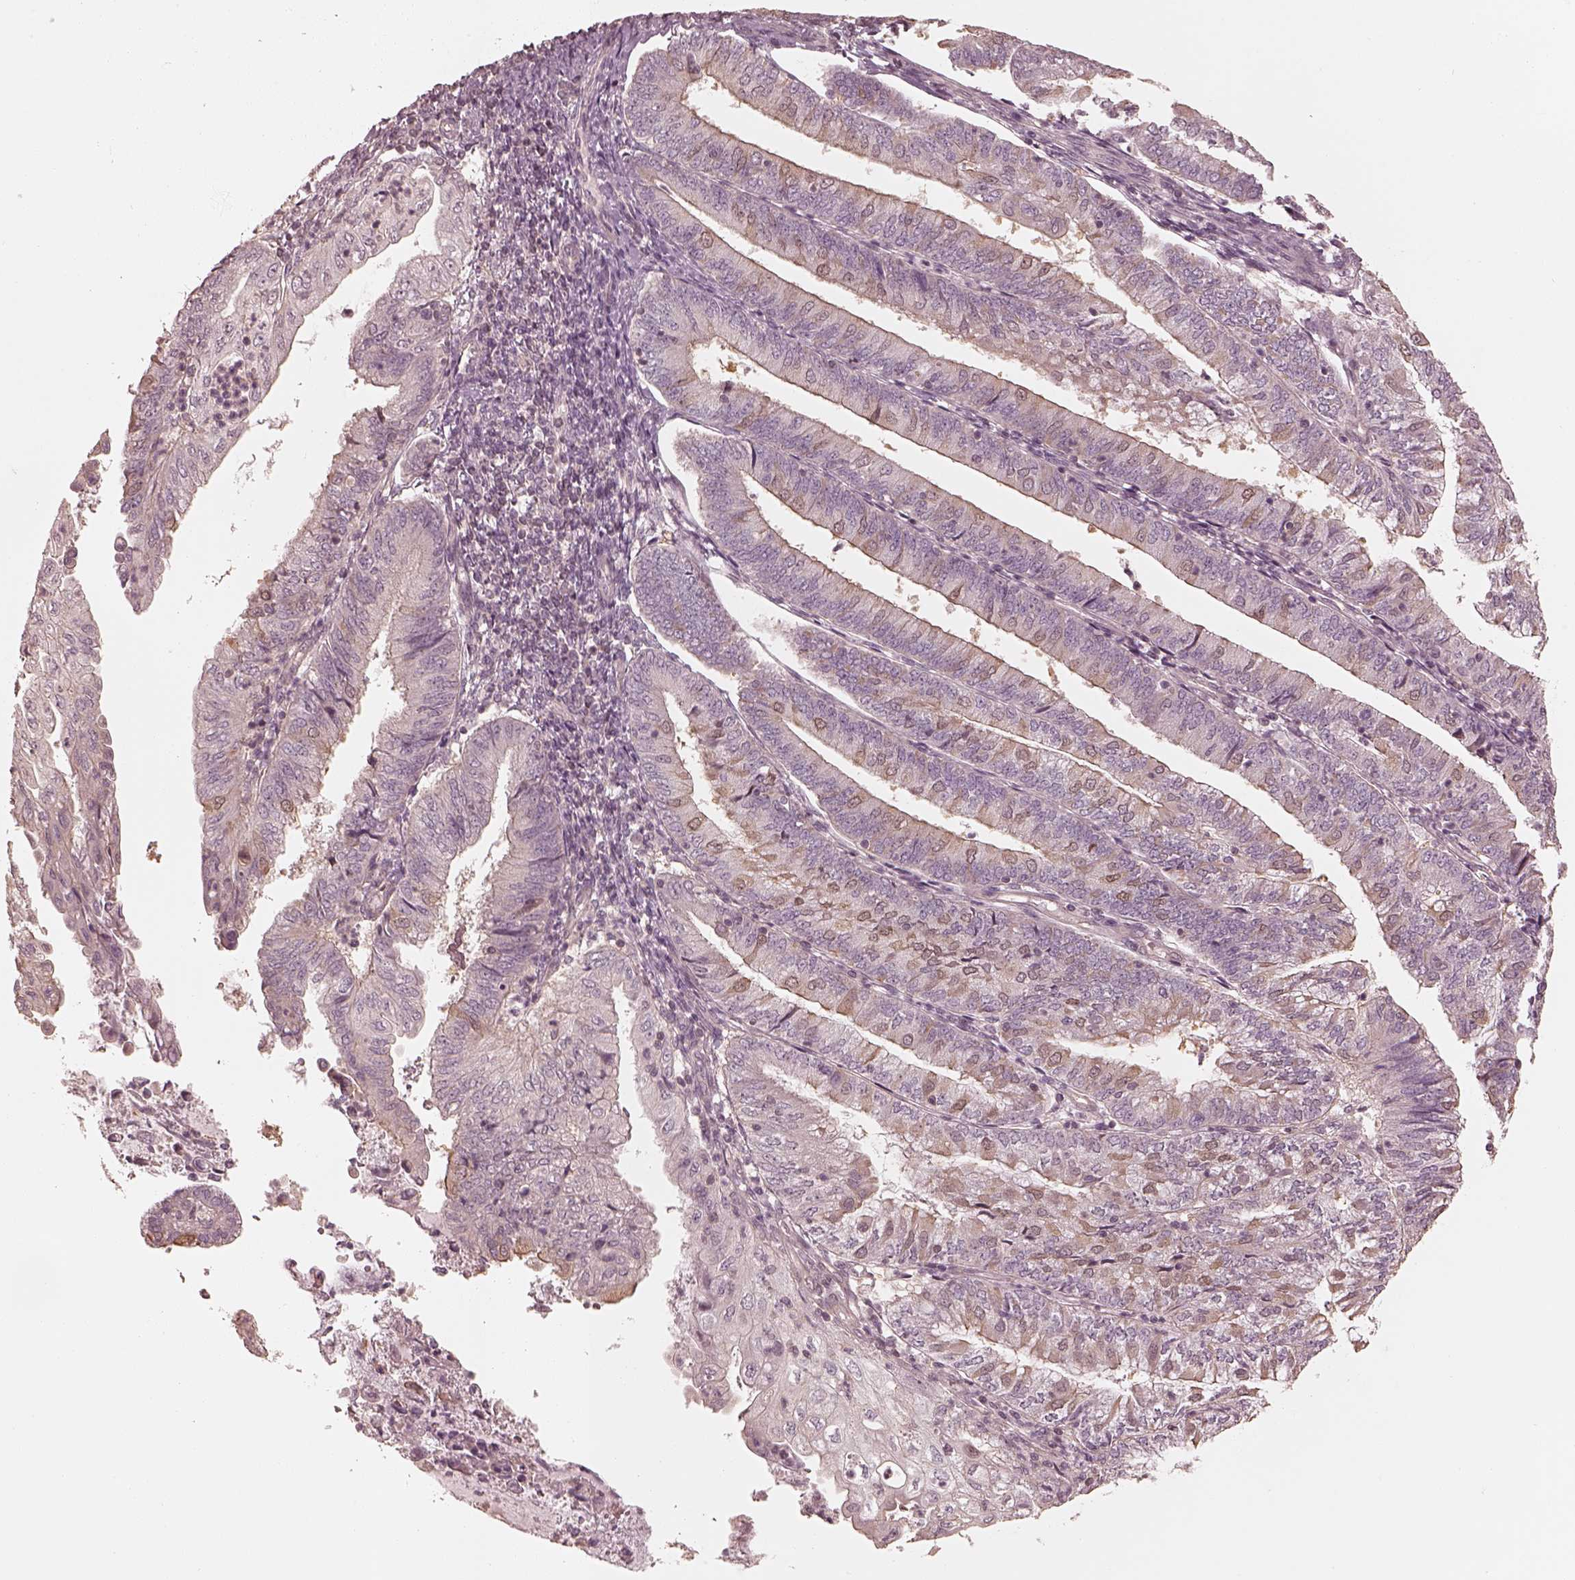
{"staining": {"intensity": "weak", "quantity": "<25%", "location": "cytoplasmic/membranous,nuclear"}, "tissue": "endometrial cancer", "cell_type": "Tumor cells", "image_type": "cancer", "snomed": [{"axis": "morphology", "description": "Adenocarcinoma, NOS"}, {"axis": "topography", "description": "Endometrium"}], "caption": "Immunohistochemistry of endometrial adenocarcinoma shows no staining in tumor cells.", "gene": "KIF5C", "patient": {"sex": "female", "age": 55}}